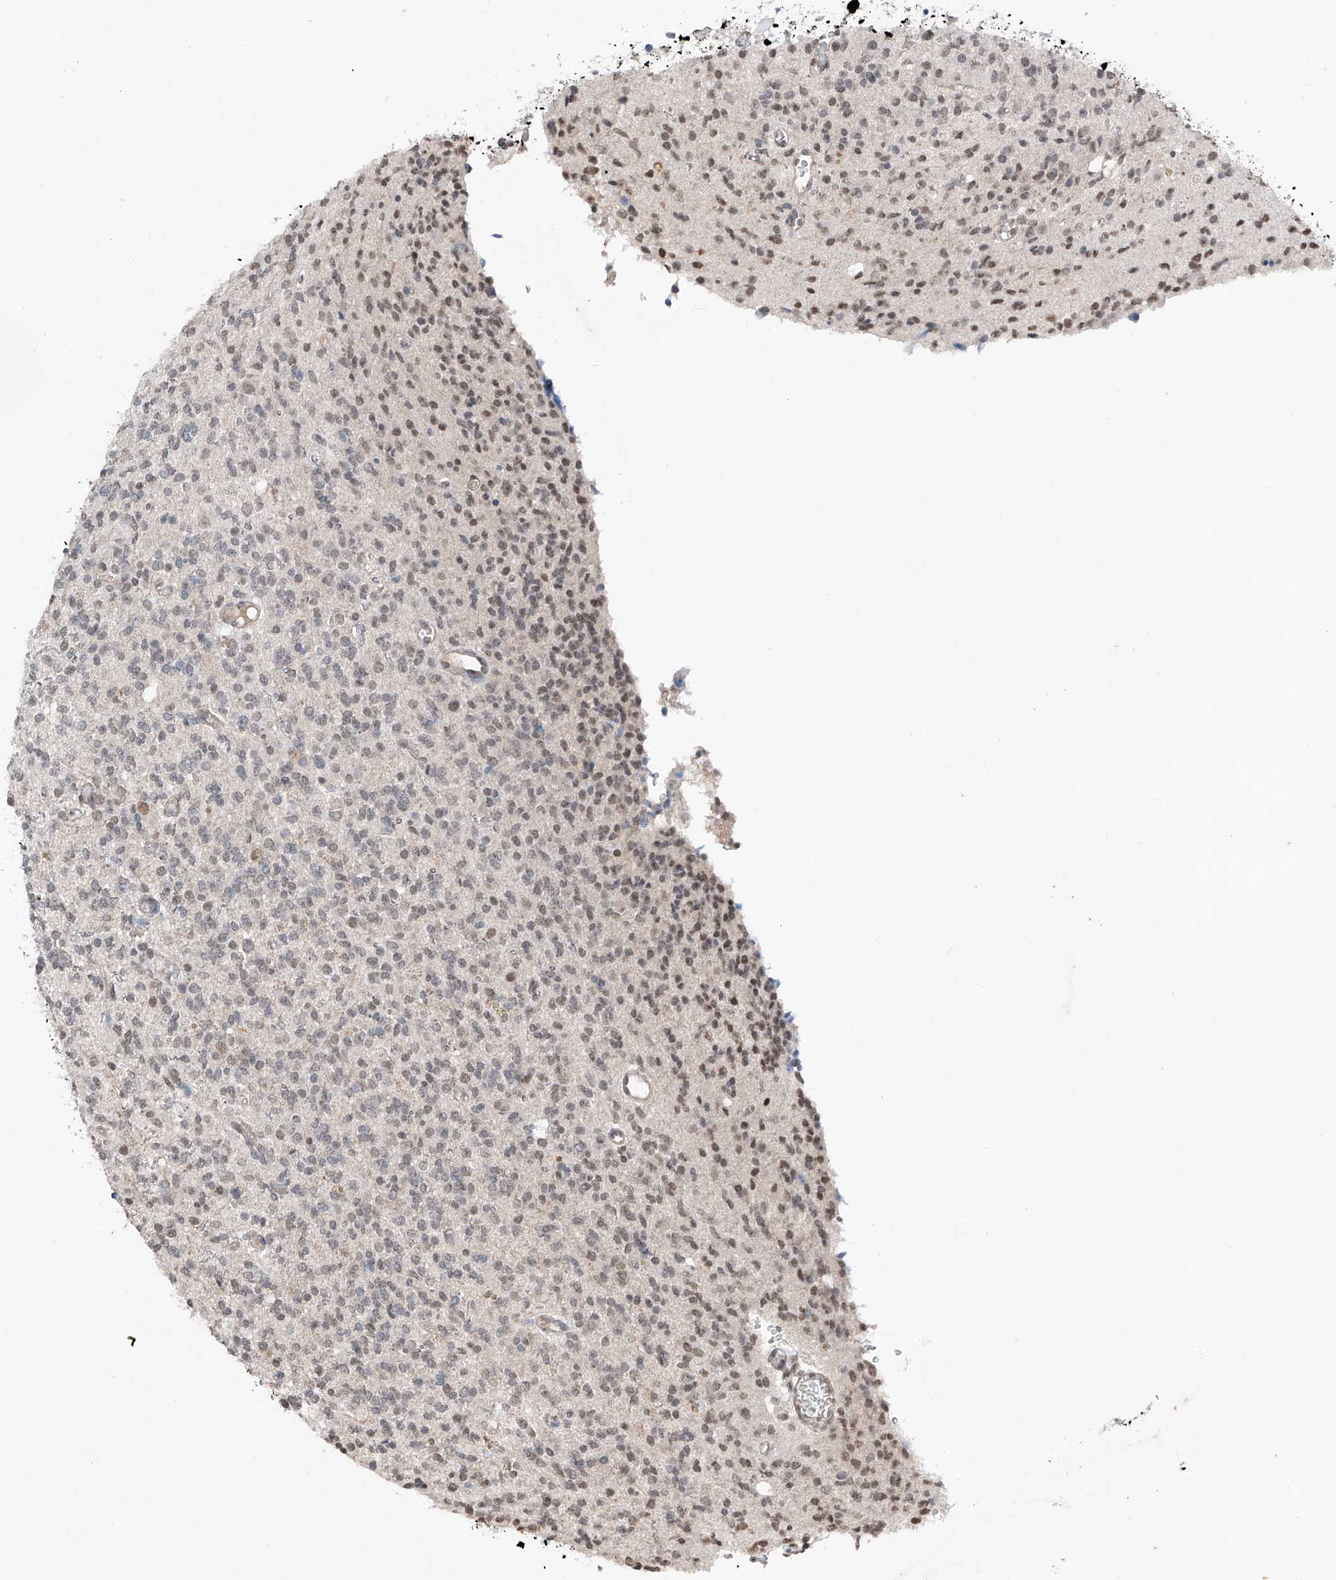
{"staining": {"intensity": "weak", "quantity": "25%-75%", "location": "nuclear"}, "tissue": "glioma", "cell_type": "Tumor cells", "image_type": "cancer", "snomed": [{"axis": "morphology", "description": "Glioma, malignant, High grade"}, {"axis": "topography", "description": "Brain"}], "caption": "Immunohistochemical staining of glioma demonstrates low levels of weak nuclear expression in about 25%-75% of tumor cells.", "gene": "TBX4", "patient": {"sex": "male", "age": 34}}